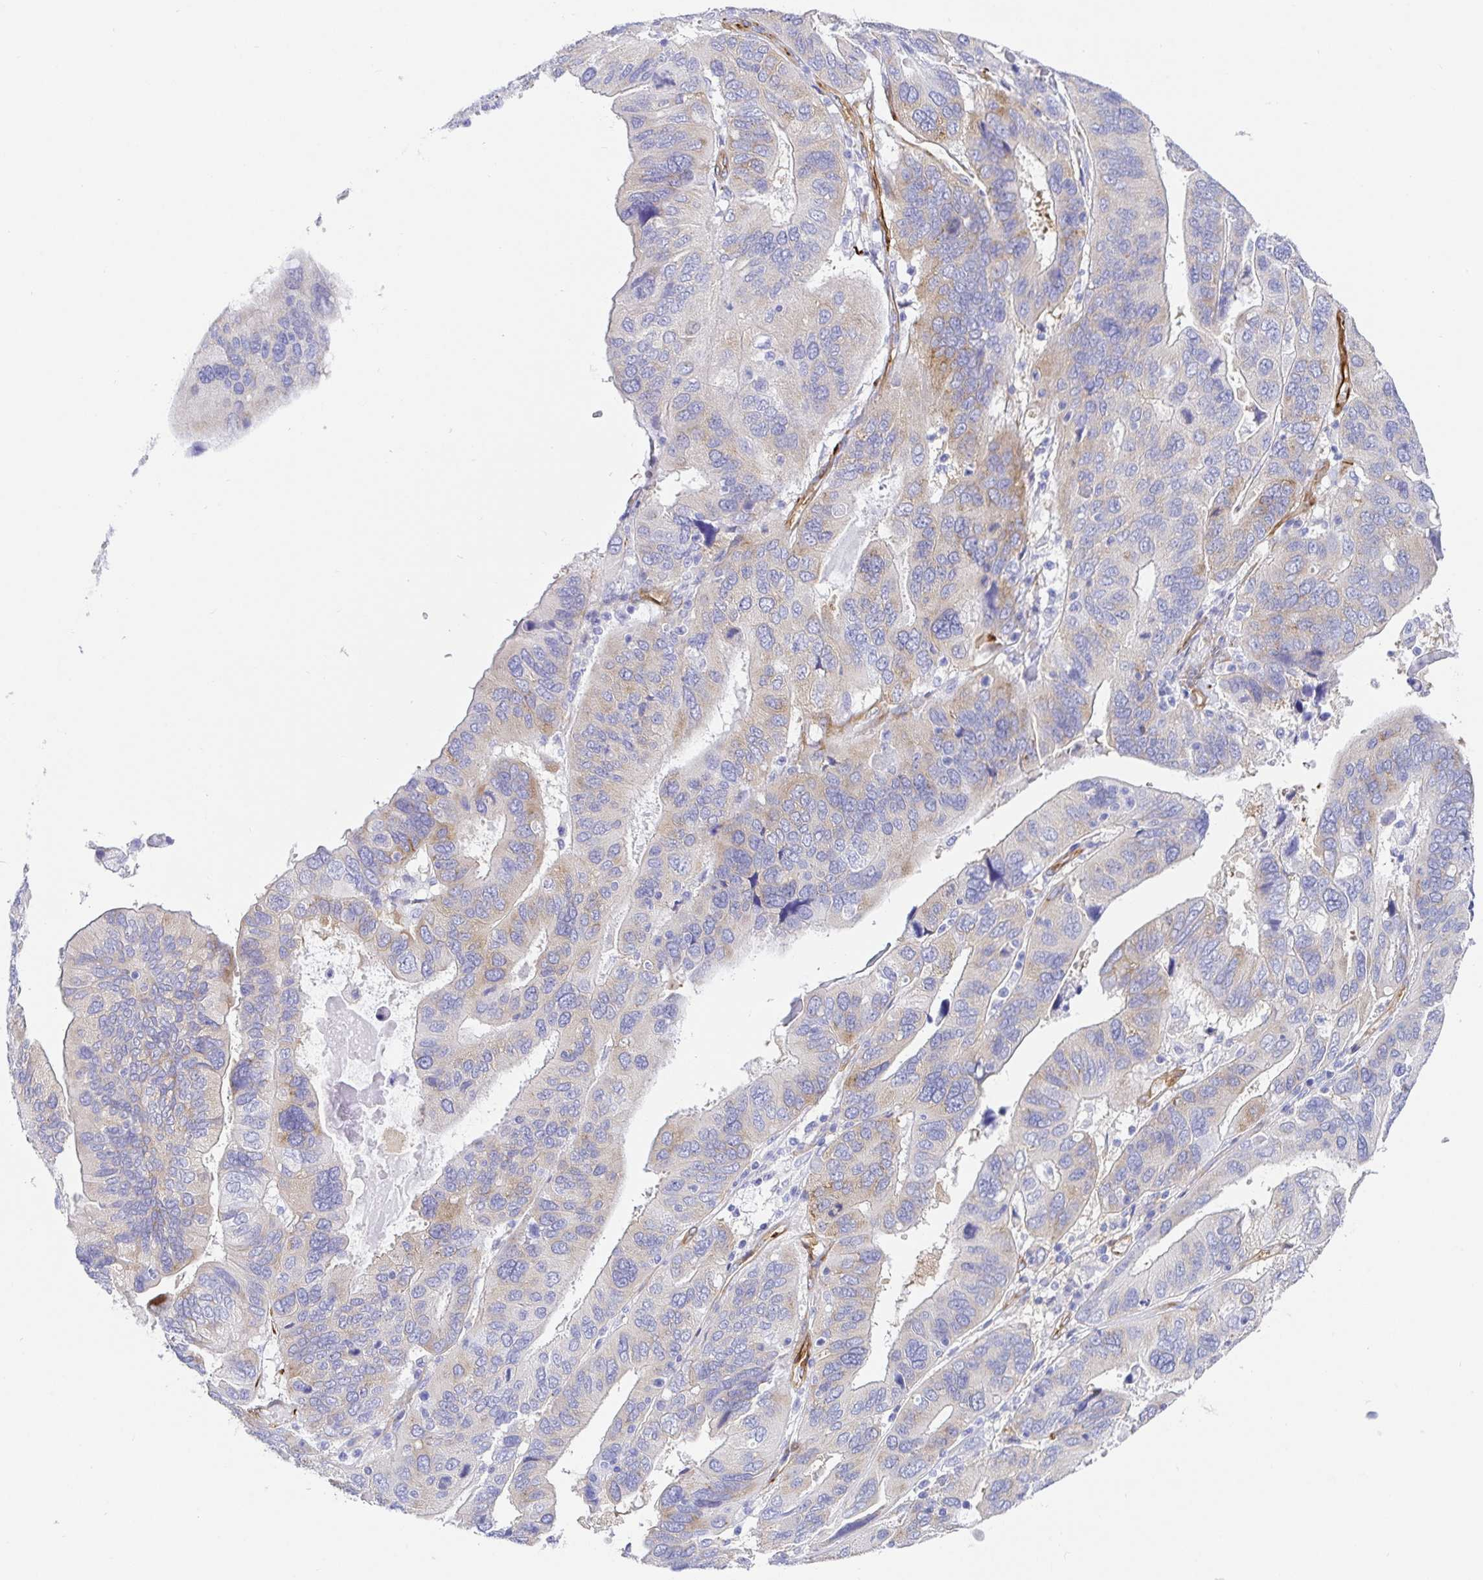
{"staining": {"intensity": "weak", "quantity": "25%-75%", "location": "cytoplasmic/membranous"}, "tissue": "ovarian cancer", "cell_type": "Tumor cells", "image_type": "cancer", "snomed": [{"axis": "morphology", "description": "Cystadenocarcinoma, serous, NOS"}, {"axis": "topography", "description": "Ovary"}], "caption": "Protein staining of ovarian serous cystadenocarcinoma tissue reveals weak cytoplasmic/membranous positivity in approximately 25%-75% of tumor cells.", "gene": "DOCK1", "patient": {"sex": "female", "age": 79}}